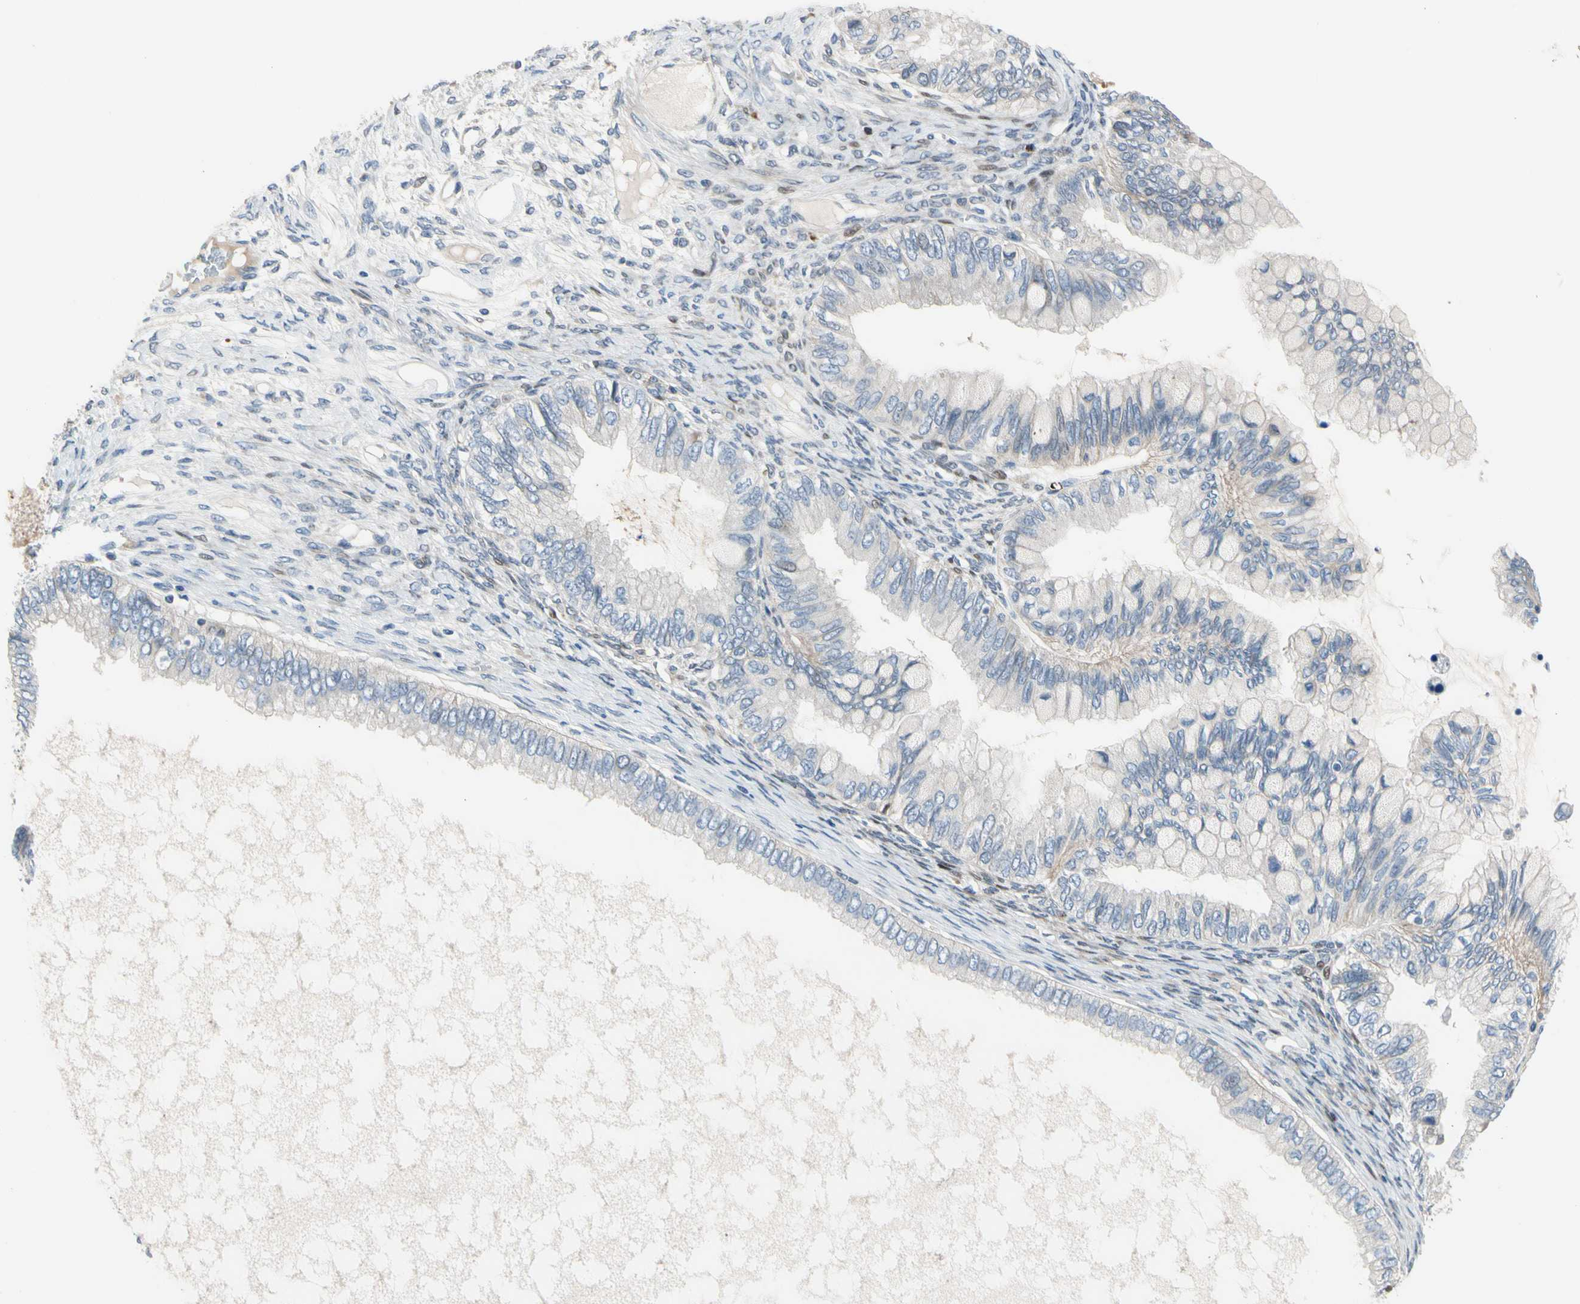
{"staining": {"intensity": "weak", "quantity": "<25%", "location": "cytoplasmic/membranous"}, "tissue": "ovarian cancer", "cell_type": "Tumor cells", "image_type": "cancer", "snomed": [{"axis": "morphology", "description": "Cystadenocarcinoma, mucinous, NOS"}, {"axis": "topography", "description": "Ovary"}], "caption": "This image is of ovarian cancer (mucinous cystadenocarcinoma) stained with IHC to label a protein in brown with the nuclei are counter-stained blue. There is no positivity in tumor cells.", "gene": "HMGCR", "patient": {"sex": "female", "age": 80}}